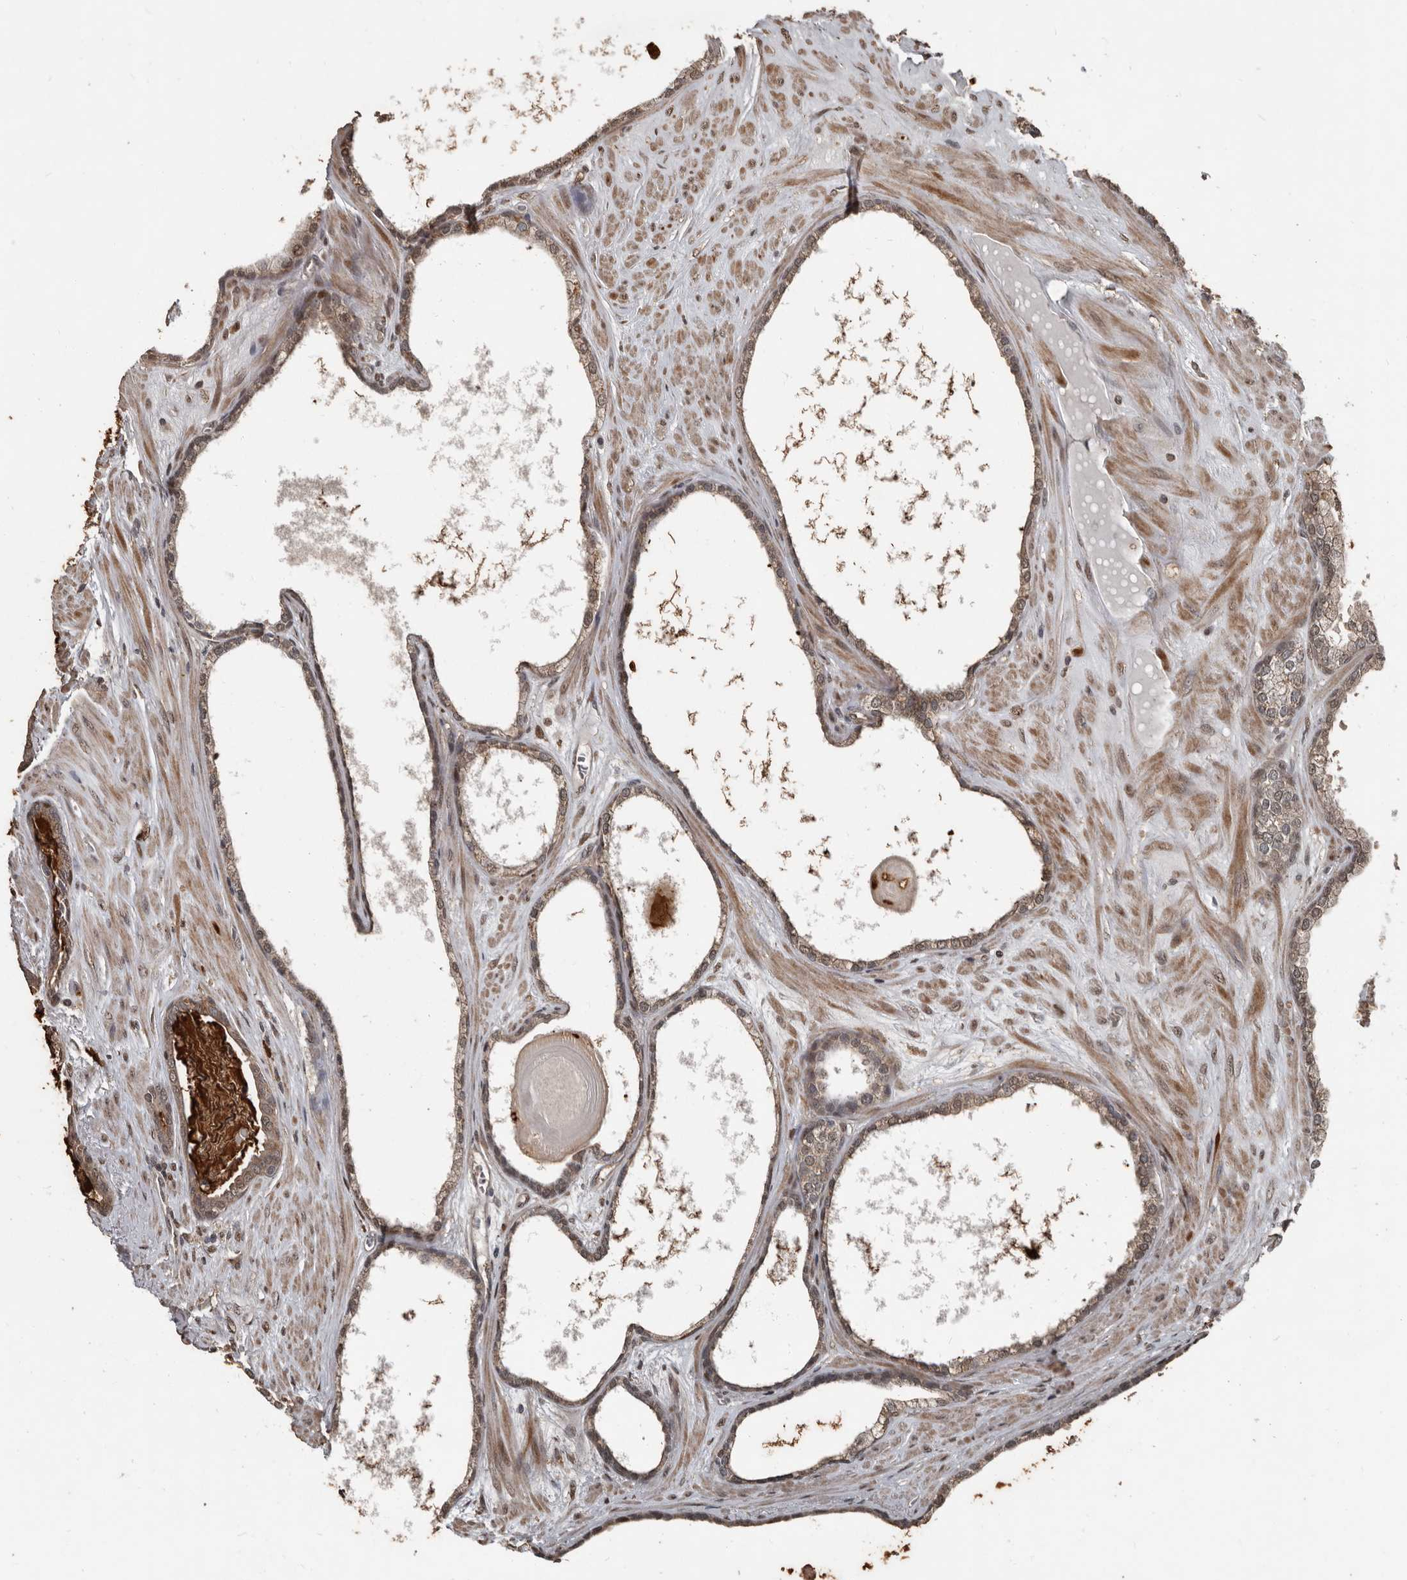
{"staining": {"intensity": "weak", "quantity": ">75%", "location": "cytoplasmic/membranous"}, "tissue": "prostate cancer", "cell_type": "Tumor cells", "image_type": "cancer", "snomed": [{"axis": "morphology", "description": "Adenocarcinoma, Low grade"}, {"axis": "topography", "description": "Prostate"}], "caption": "Low-grade adenocarcinoma (prostate) stained with DAB (3,3'-diaminobenzidine) IHC exhibits low levels of weak cytoplasmic/membranous expression in about >75% of tumor cells.", "gene": "FSBP", "patient": {"sex": "male", "age": 70}}